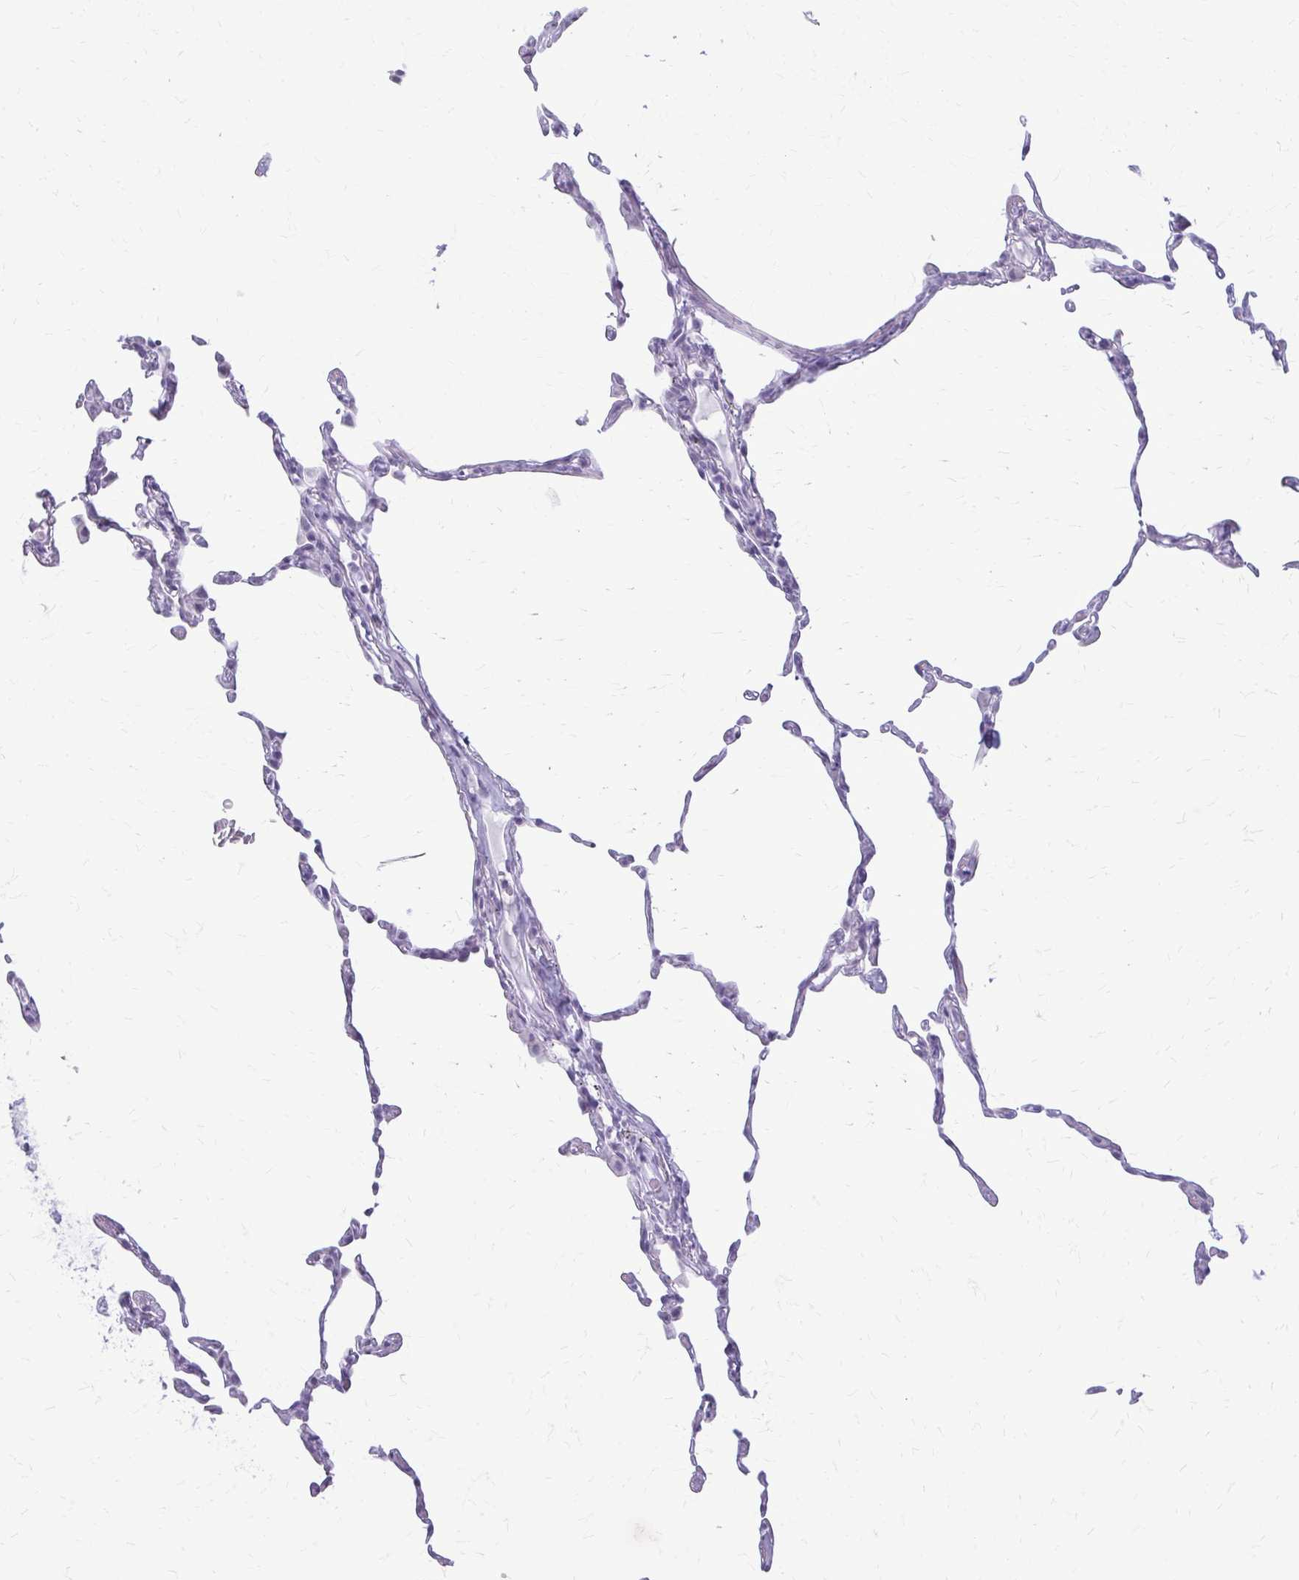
{"staining": {"intensity": "negative", "quantity": "none", "location": "none"}, "tissue": "lung", "cell_type": "Alveolar cells", "image_type": "normal", "snomed": [{"axis": "morphology", "description": "Normal tissue, NOS"}, {"axis": "topography", "description": "Lung"}], "caption": "IHC micrograph of normal lung stained for a protein (brown), which demonstrates no staining in alveolar cells.", "gene": "KRT5", "patient": {"sex": "female", "age": 57}}